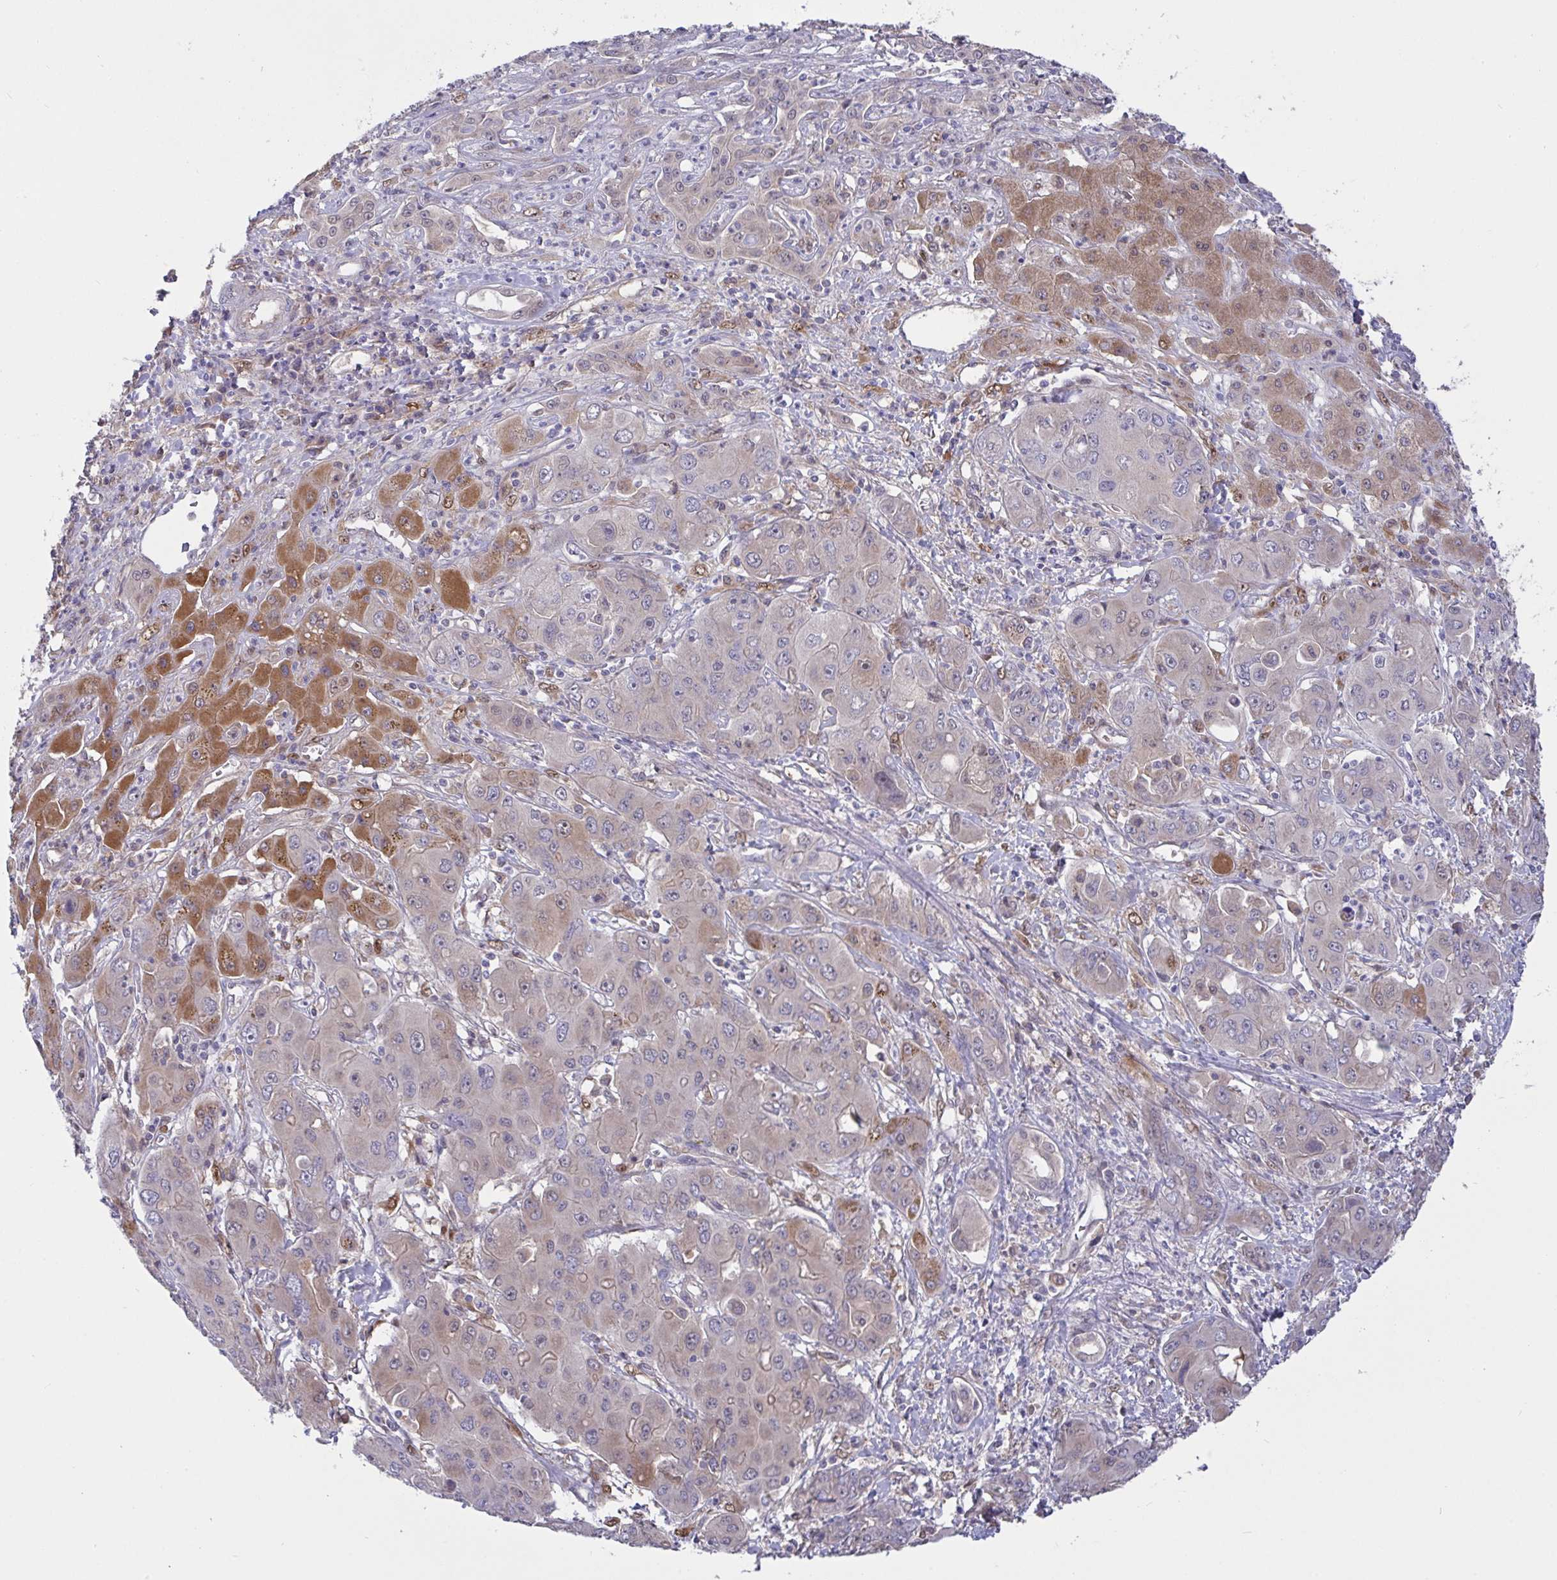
{"staining": {"intensity": "negative", "quantity": "none", "location": "none"}, "tissue": "liver cancer", "cell_type": "Tumor cells", "image_type": "cancer", "snomed": [{"axis": "morphology", "description": "Cholangiocarcinoma"}, {"axis": "topography", "description": "Liver"}], "caption": "This is a image of IHC staining of liver cancer, which shows no expression in tumor cells.", "gene": "L3HYPDH", "patient": {"sex": "male", "age": 67}}